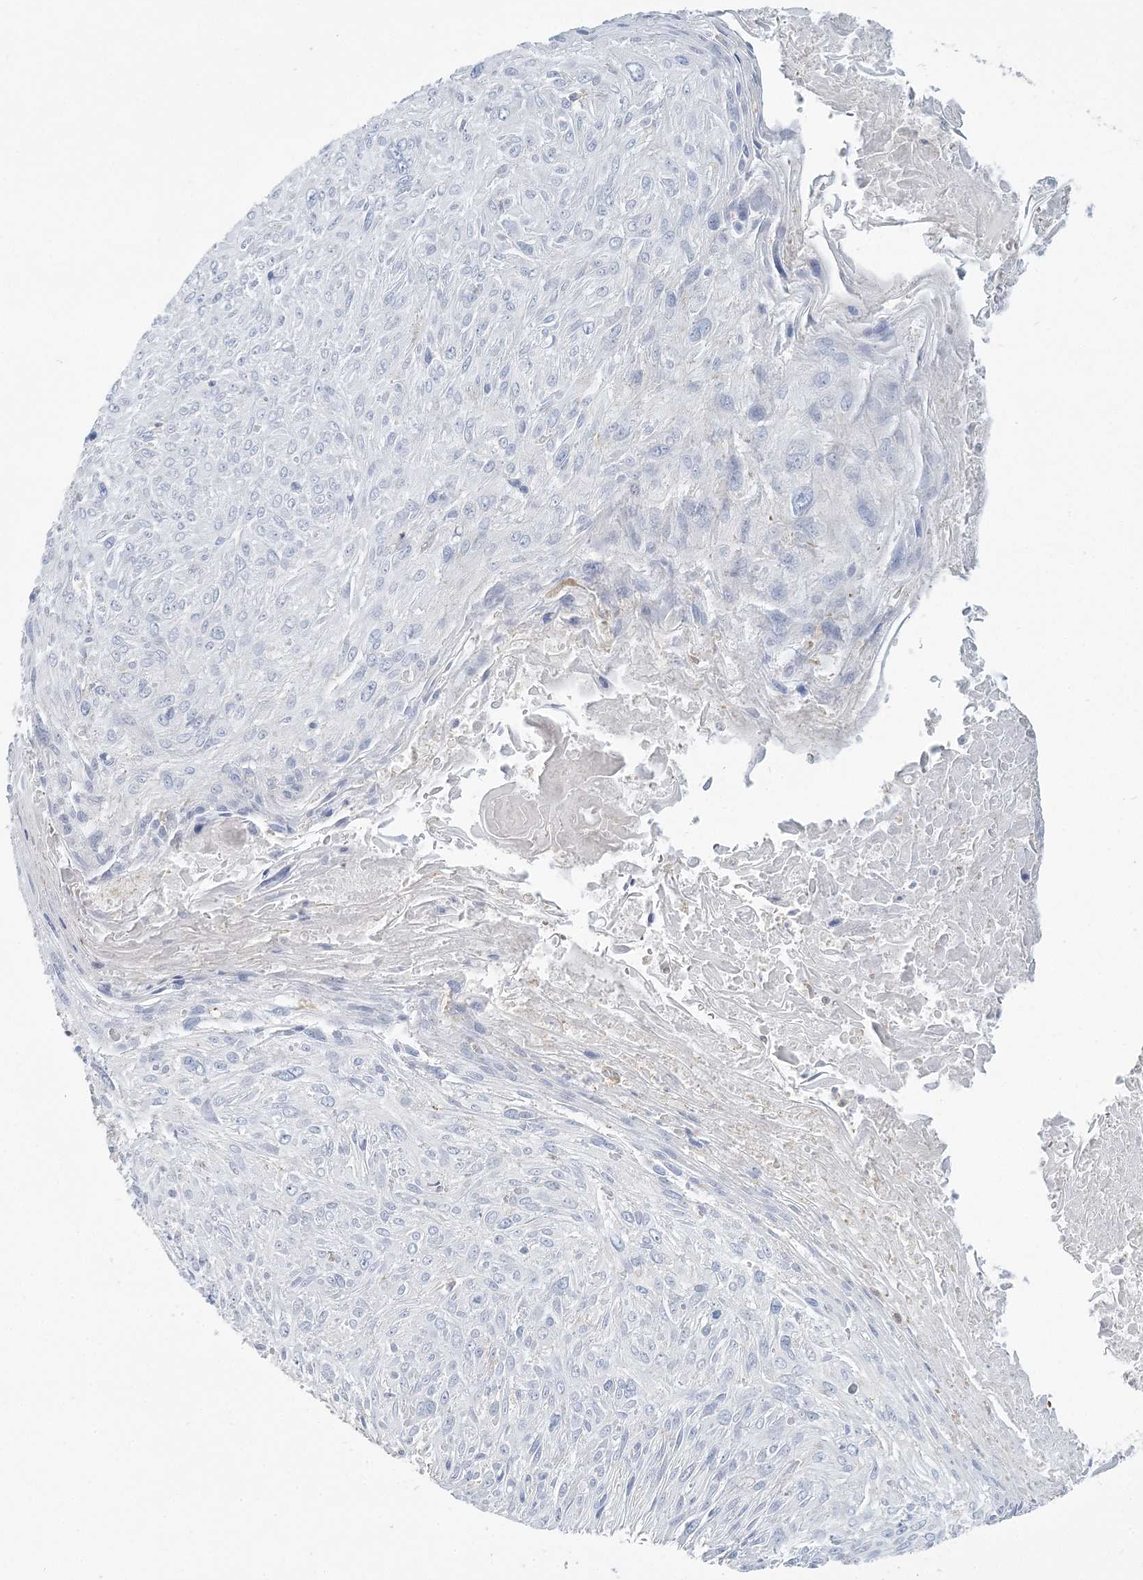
{"staining": {"intensity": "negative", "quantity": "none", "location": "none"}, "tissue": "cervical cancer", "cell_type": "Tumor cells", "image_type": "cancer", "snomed": [{"axis": "morphology", "description": "Squamous cell carcinoma, NOS"}, {"axis": "topography", "description": "Cervix"}], "caption": "The IHC image has no significant positivity in tumor cells of squamous cell carcinoma (cervical) tissue. (DAB IHC with hematoxylin counter stain).", "gene": "CUEDC2", "patient": {"sex": "female", "age": 51}}